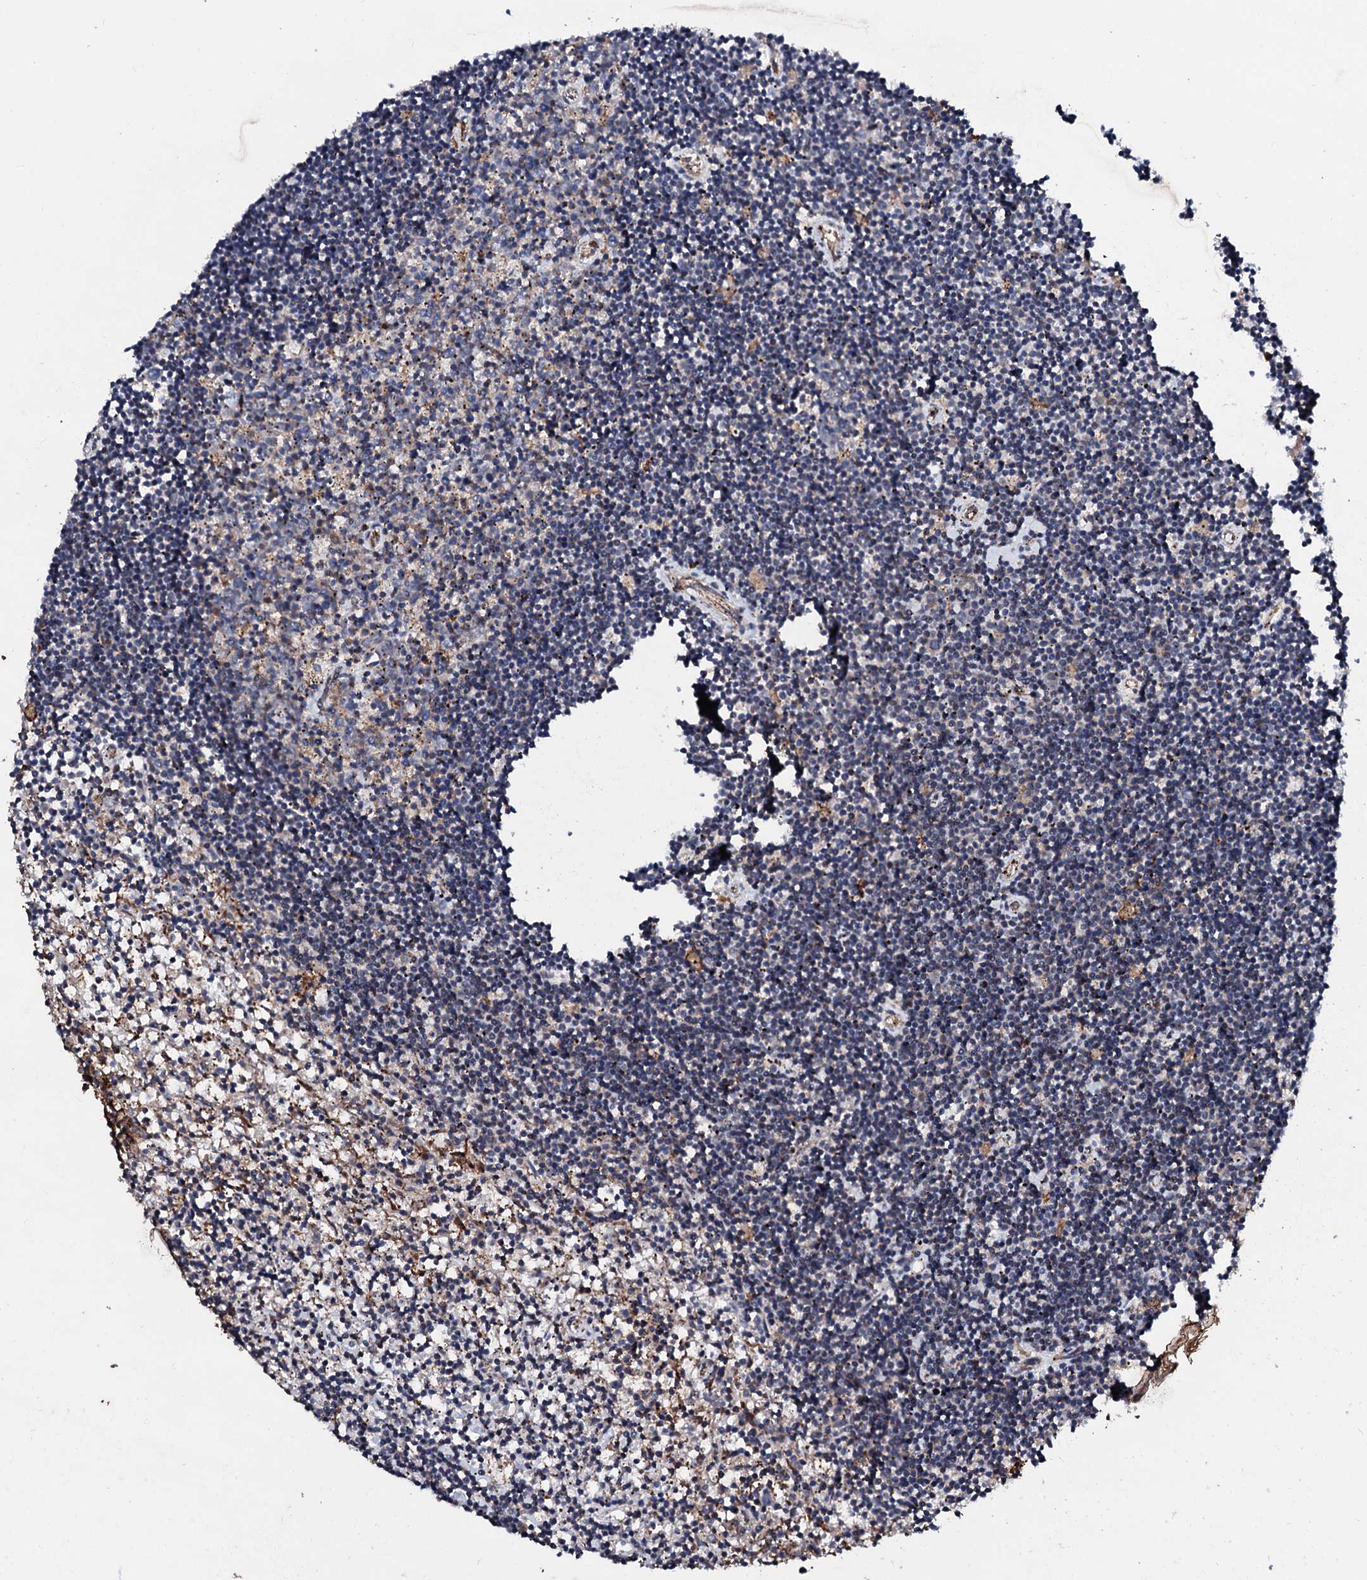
{"staining": {"intensity": "negative", "quantity": "none", "location": "none"}, "tissue": "lymphoma", "cell_type": "Tumor cells", "image_type": "cancer", "snomed": [{"axis": "morphology", "description": "Malignant lymphoma, non-Hodgkin's type, Low grade"}, {"axis": "topography", "description": "Spleen"}], "caption": "A photomicrograph of low-grade malignant lymphoma, non-Hodgkin's type stained for a protein exhibits no brown staining in tumor cells.", "gene": "SDHAF2", "patient": {"sex": "male", "age": 76}}